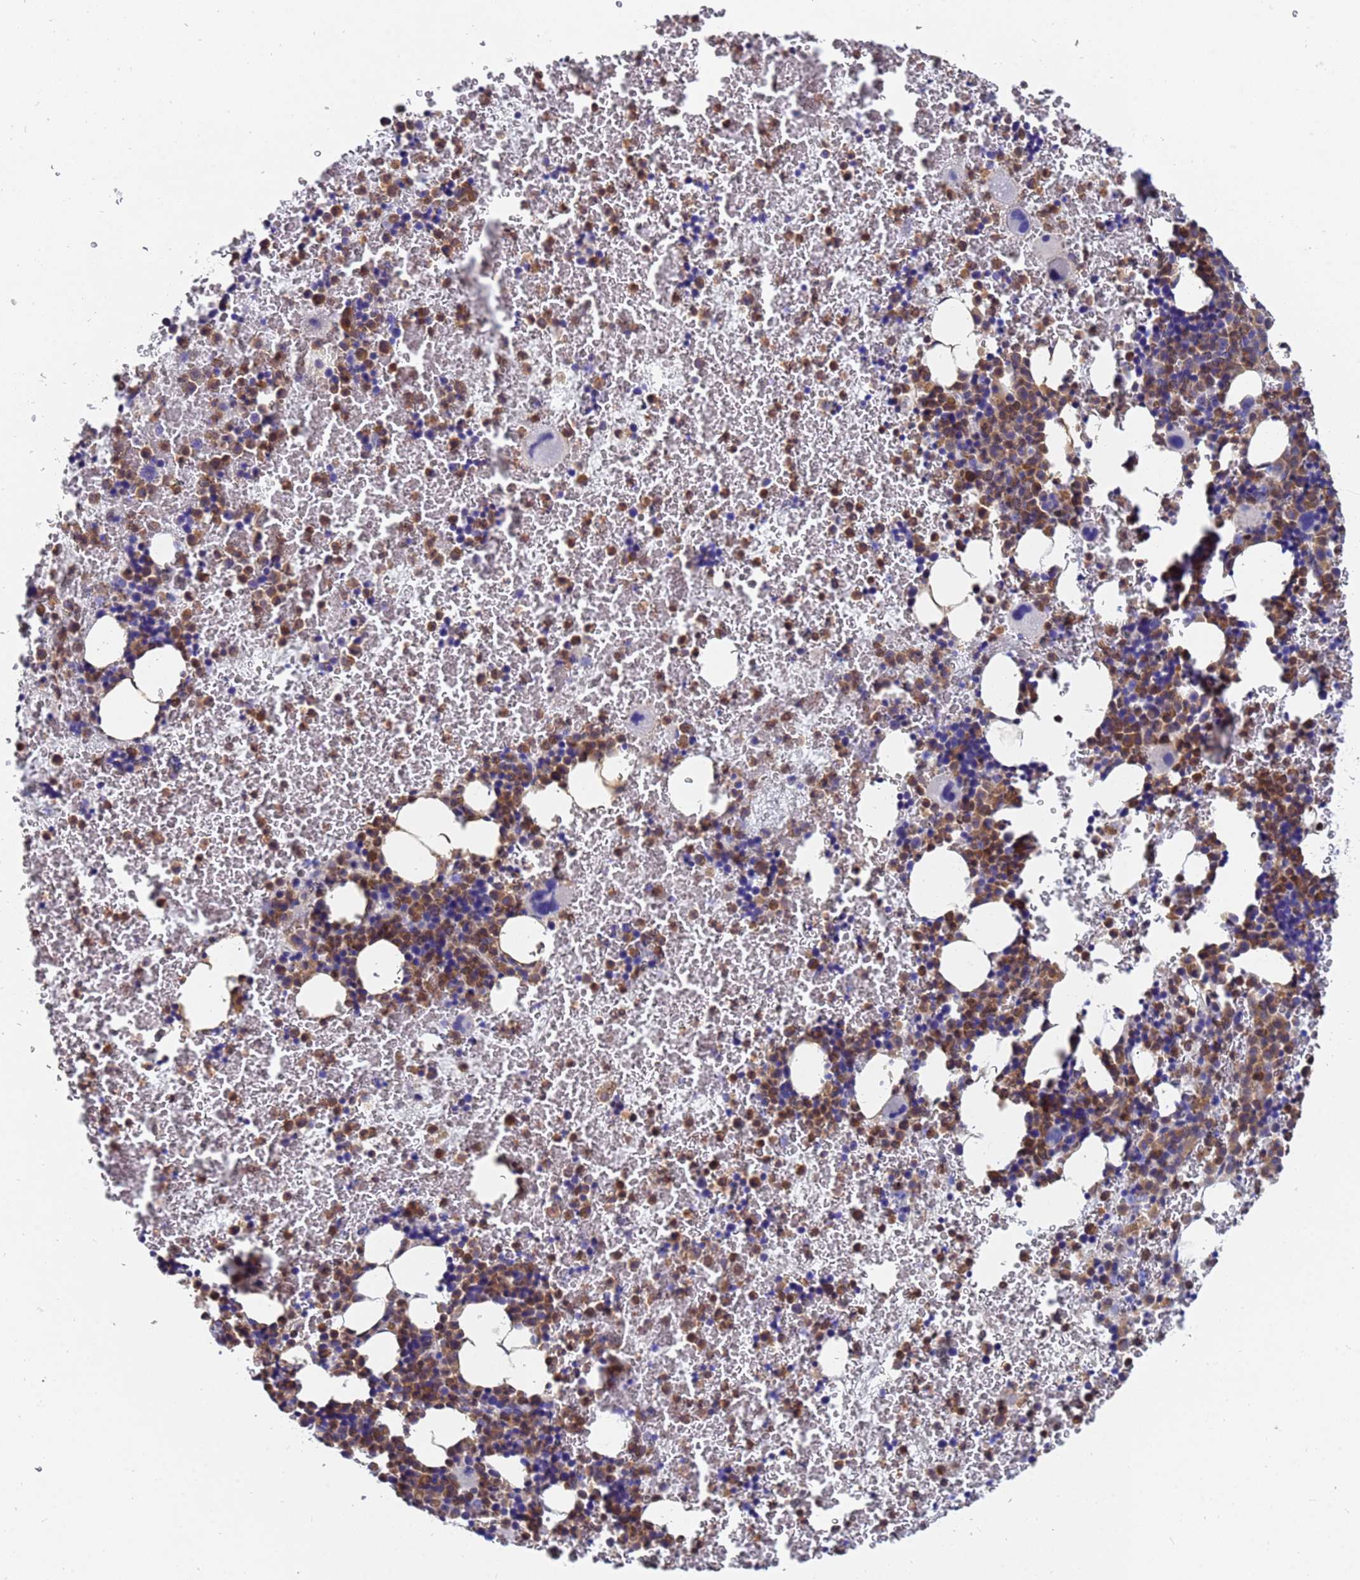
{"staining": {"intensity": "moderate", "quantity": "25%-75%", "location": "cytoplasmic/membranous"}, "tissue": "bone marrow", "cell_type": "Hematopoietic cells", "image_type": "normal", "snomed": [{"axis": "morphology", "description": "Normal tissue, NOS"}, {"axis": "topography", "description": "Bone marrow"}], "caption": "Moderate cytoplasmic/membranous protein expression is present in about 25%-75% of hematopoietic cells in bone marrow. The protein of interest is shown in brown color, while the nuclei are stained blue.", "gene": "TTLL11", "patient": {"sex": "male", "age": 11}}